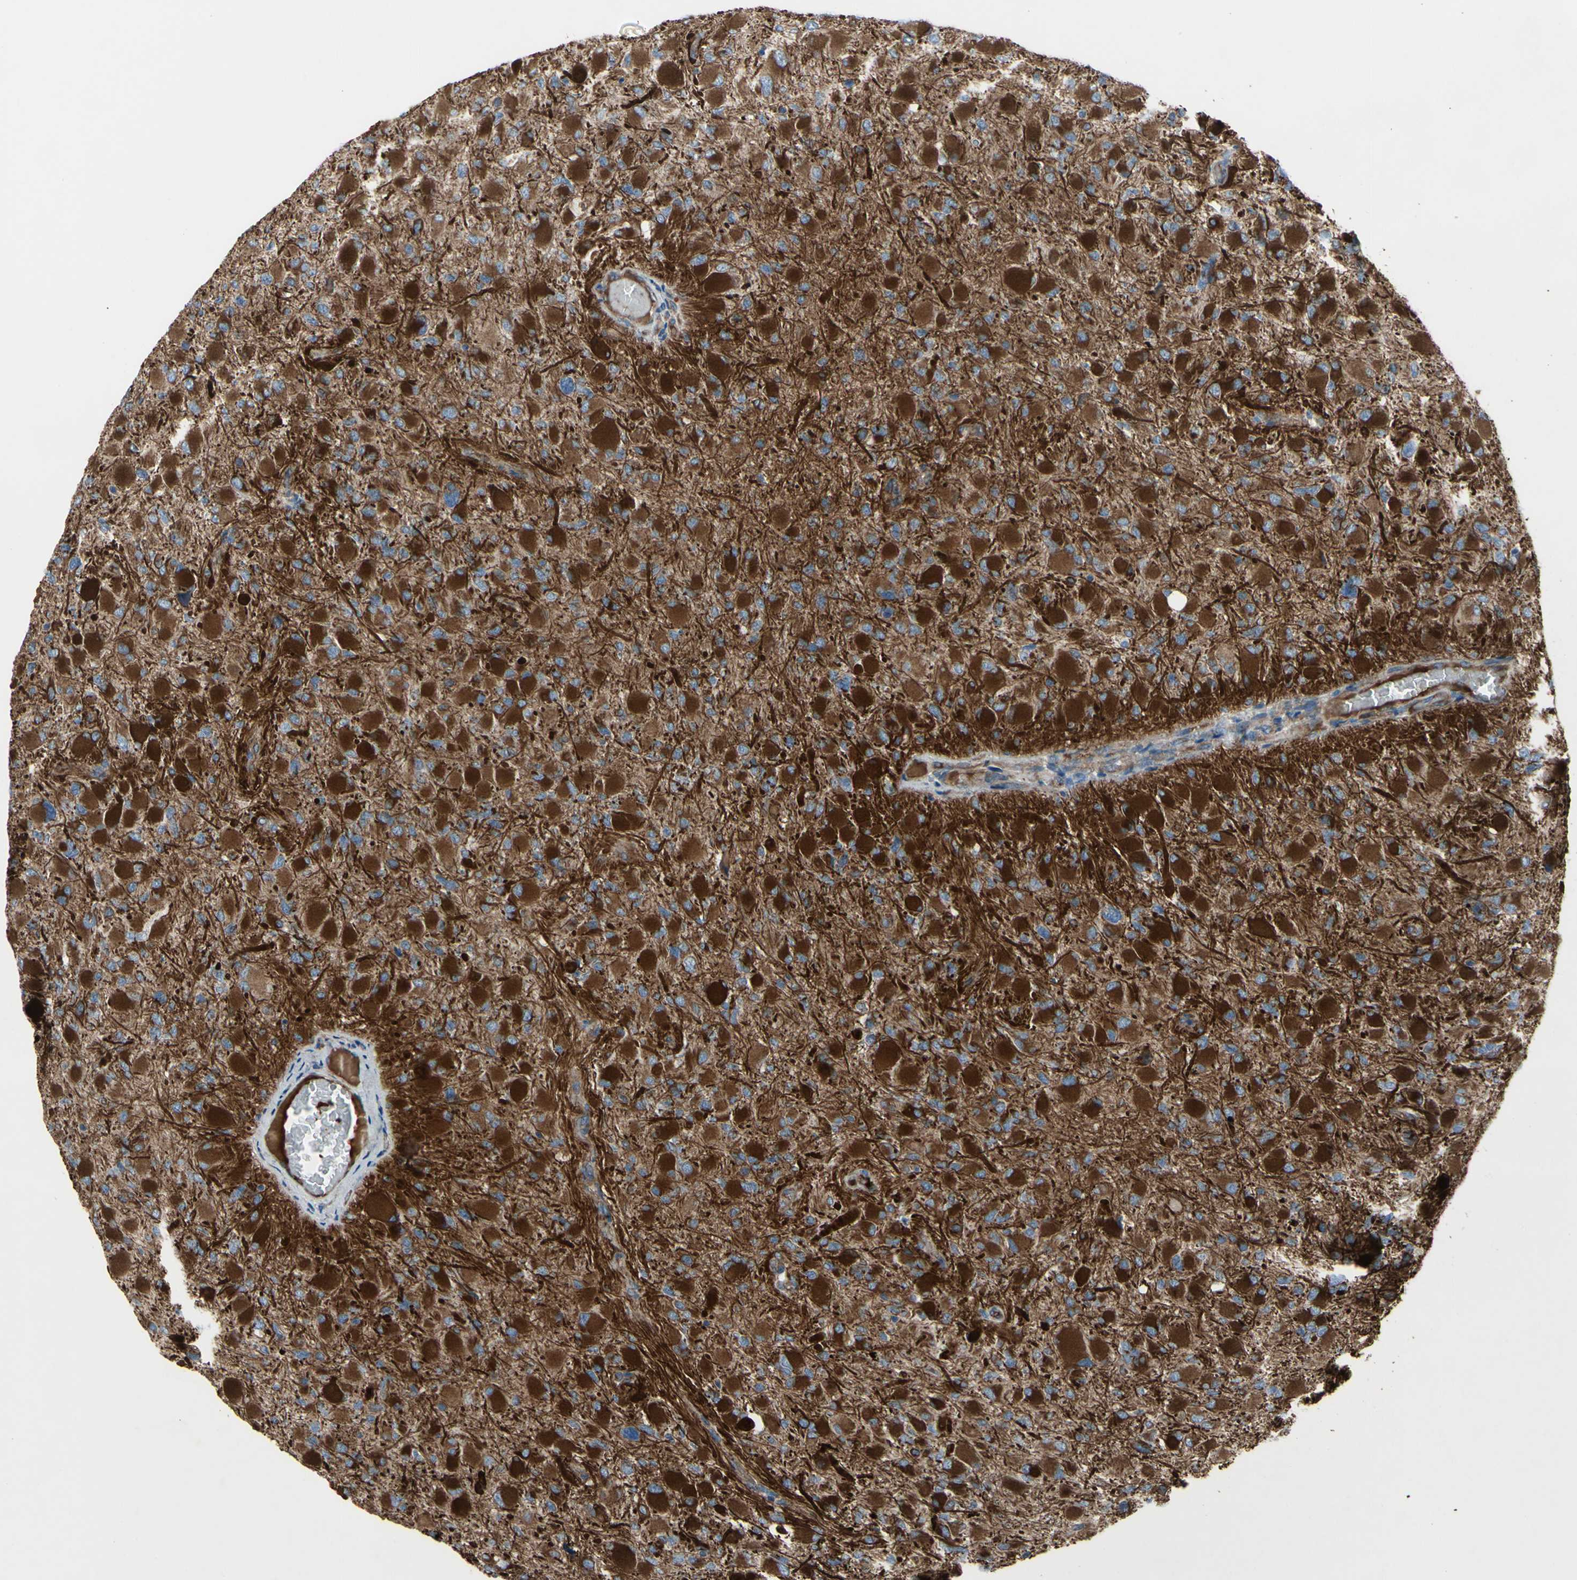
{"staining": {"intensity": "strong", "quantity": ">75%", "location": "cytoplasmic/membranous"}, "tissue": "glioma", "cell_type": "Tumor cells", "image_type": "cancer", "snomed": [{"axis": "morphology", "description": "Glioma, malignant, High grade"}, {"axis": "topography", "description": "Cerebral cortex"}], "caption": "The histopathology image demonstrates immunohistochemical staining of glioma. There is strong cytoplasmic/membranous expression is identified in about >75% of tumor cells.", "gene": "EMC7", "patient": {"sex": "female", "age": 36}}